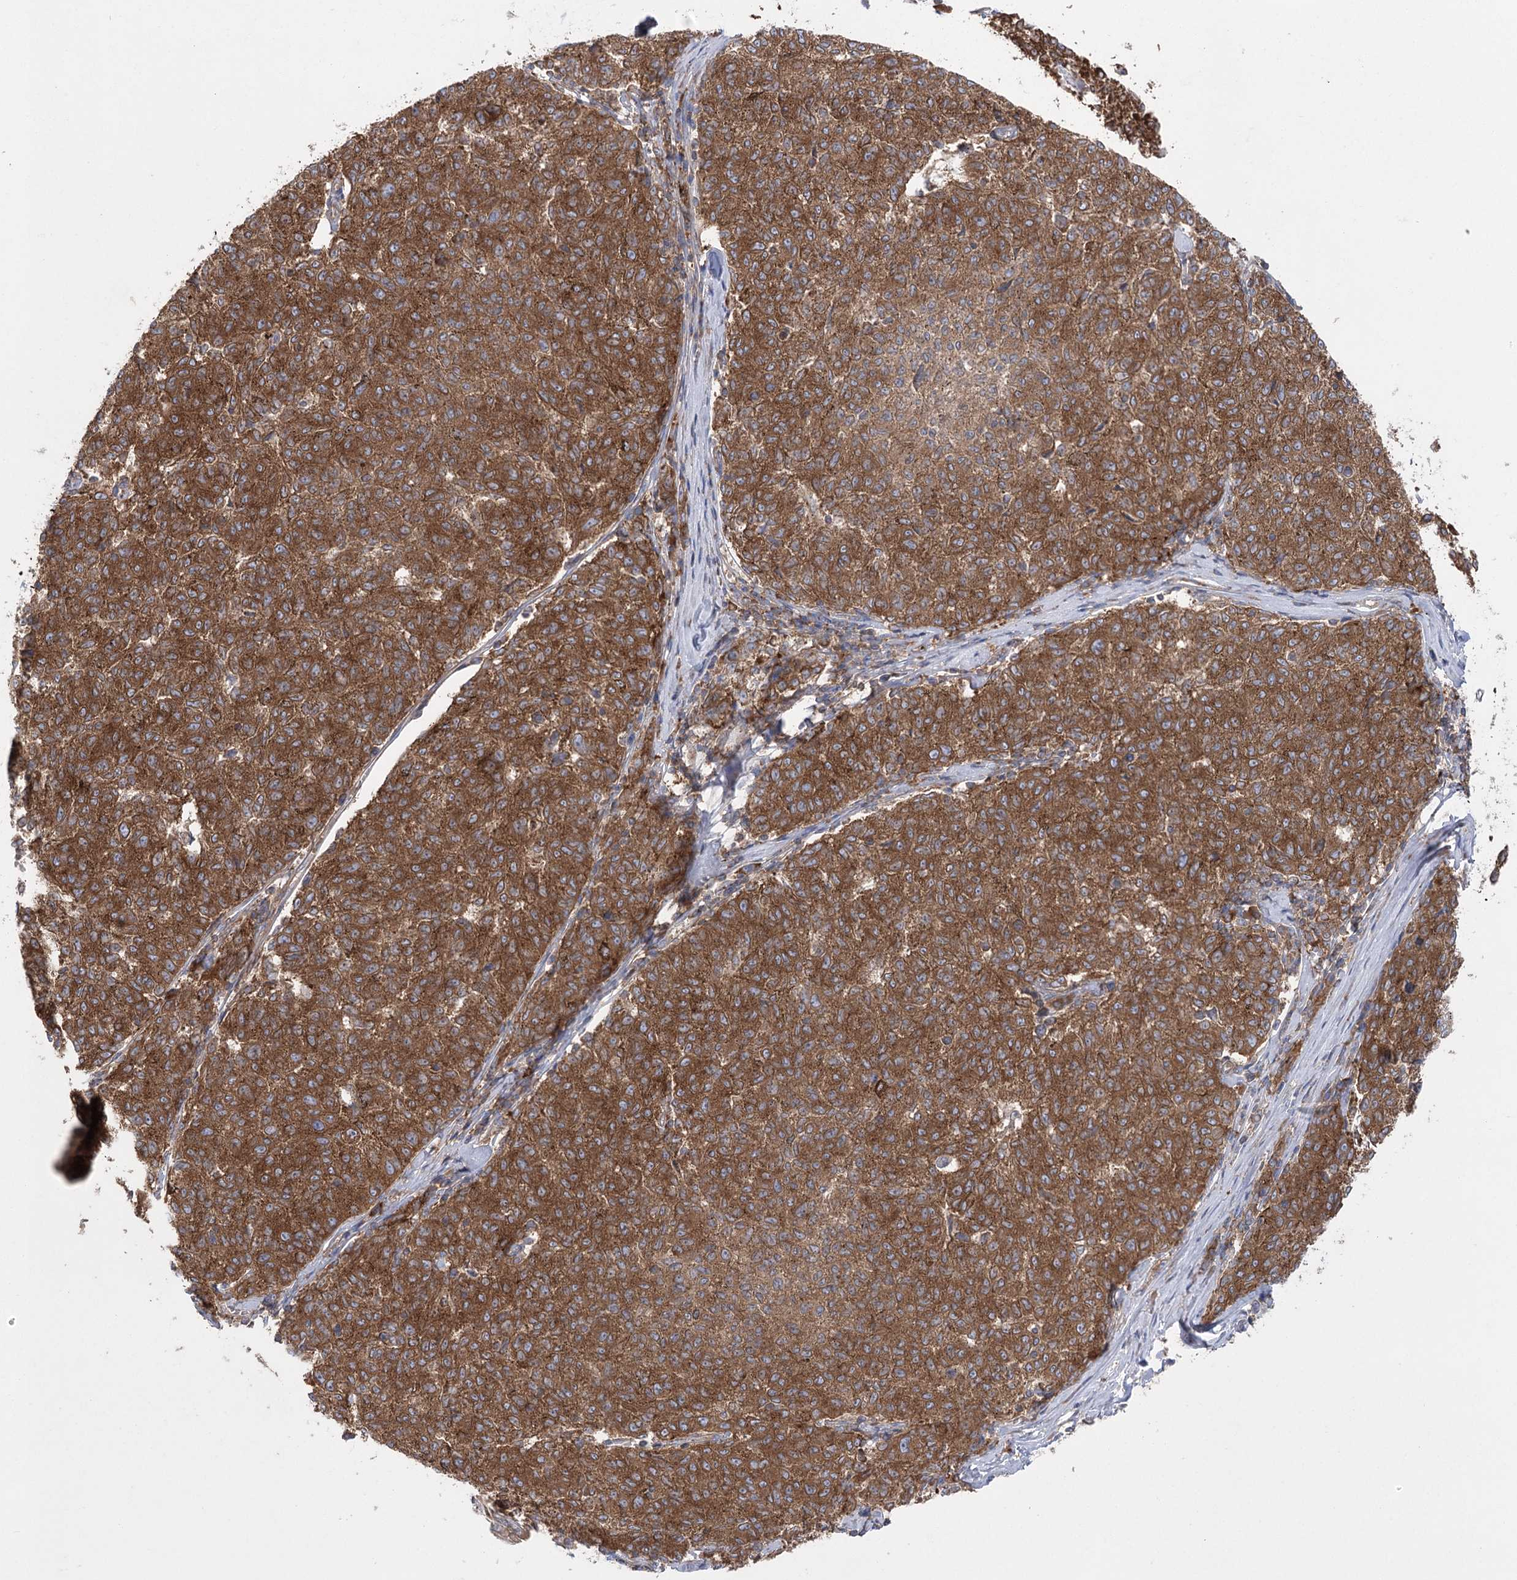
{"staining": {"intensity": "strong", "quantity": ">75%", "location": "cytoplasmic/membranous"}, "tissue": "melanoma", "cell_type": "Tumor cells", "image_type": "cancer", "snomed": [{"axis": "morphology", "description": "Malignant melanoma, NOS"}, {"axis": "topography", "description": "Skin"}], "caption": "The photomicrograph reveals staining of melanoma, revealing strong cytoplasmic/membranous protein positivity (brown color) within tumor cells.", "gene": "EIF3A", "patient": {"sex": "female", "age": 72}}